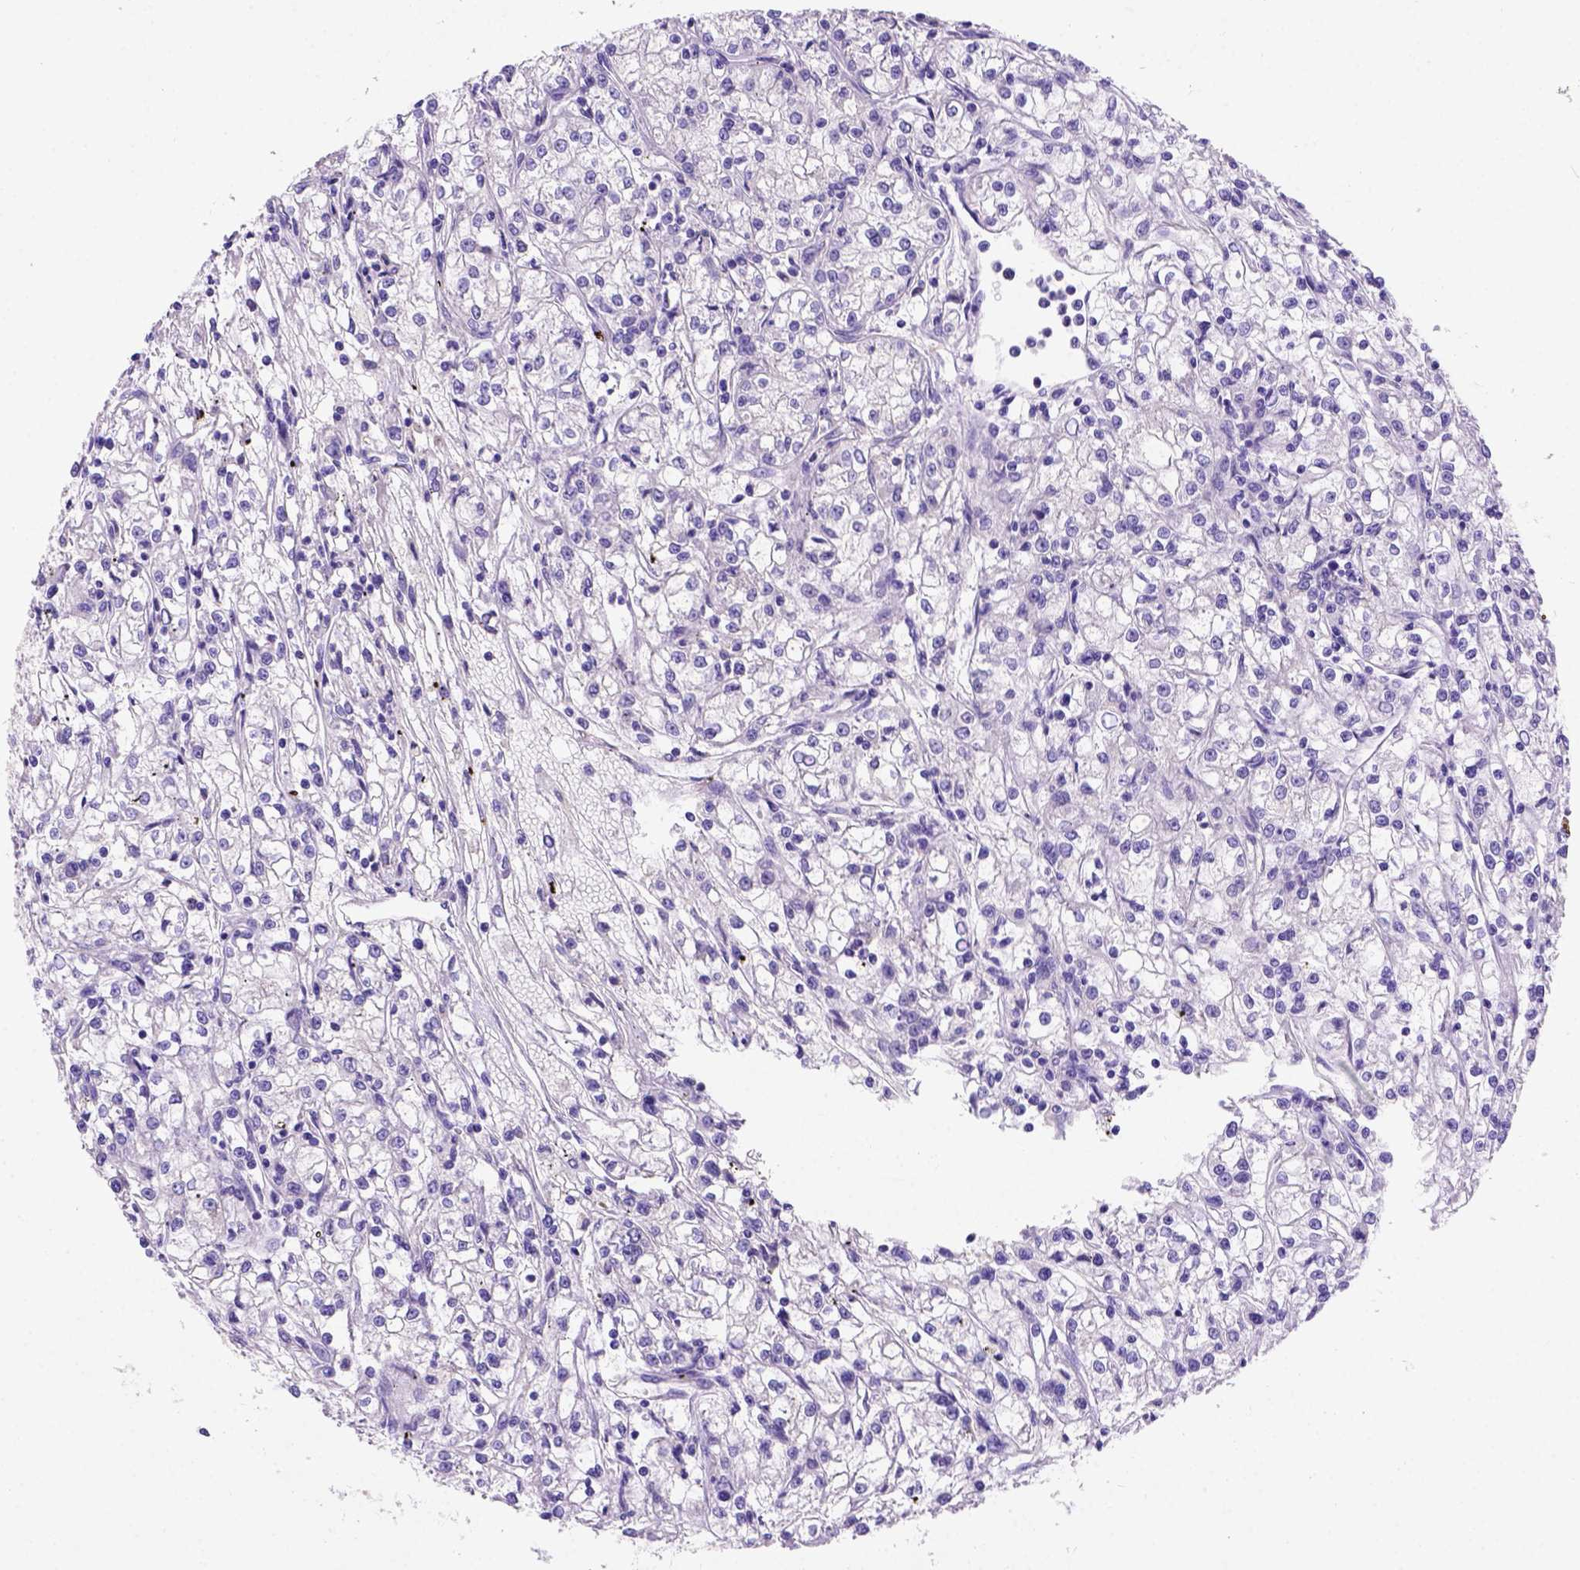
{"staining": {"intensity": "negative", "quantity": "none", "location": "none"}, "tissue": "renal cancer", "cell_type": "Tumor cells", "image_type": "cancer", "snomed": [{"axis": "morphology", "description": "Adenocarcinoma, NOS"}, {"axis": "topography", "description": "Kidney"}], "caption": "Tumor cells are negative for brown protein staining in adenocarcinoma (renal).", "gene": "FAM81B", "patient": {"sex": "female", "age": 59}}